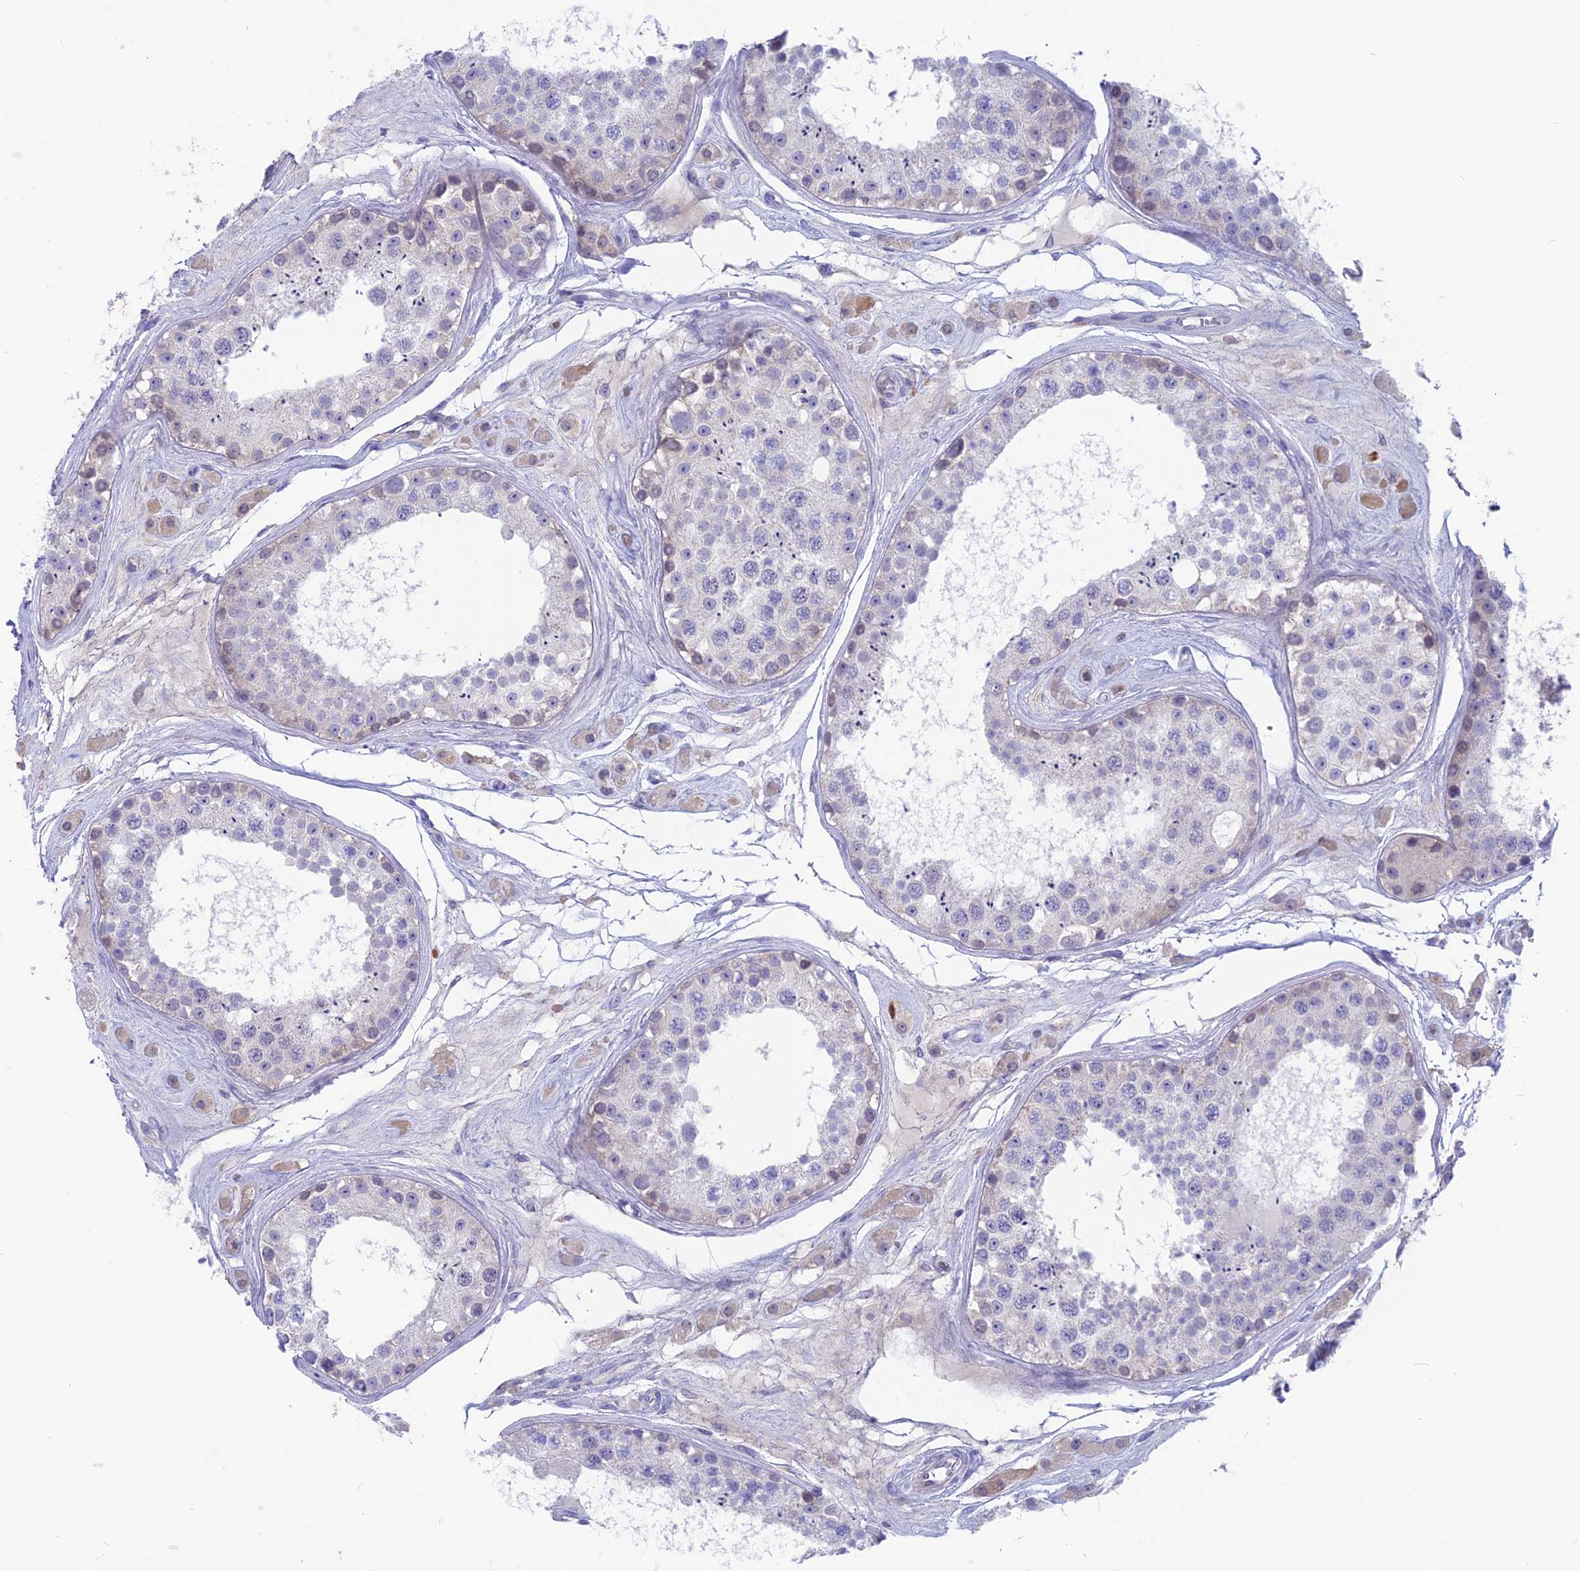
{"staining": {"intensity": "negative", "quantity": "none", "location": "none"}, "tissue": "testis", "cell_type": "Cells in seminiferous ducts", "image_type": "normal", "snomed": [{"axis": "morphology", "description": "Normal tissue, NOS"}, {"axis": "topography", "description": "Testis"}], "caption": "Cells in seminiferous ducts are negative for protein expression in benign human testis. Brightfield microscopy of IHC stained with DAB (3,3'-diaminobenzidine) (brown) and hematoxylin (blue), captured at high magnification.", "gene": "SNTN", "patient": {"sex": "male", "age": 25}}